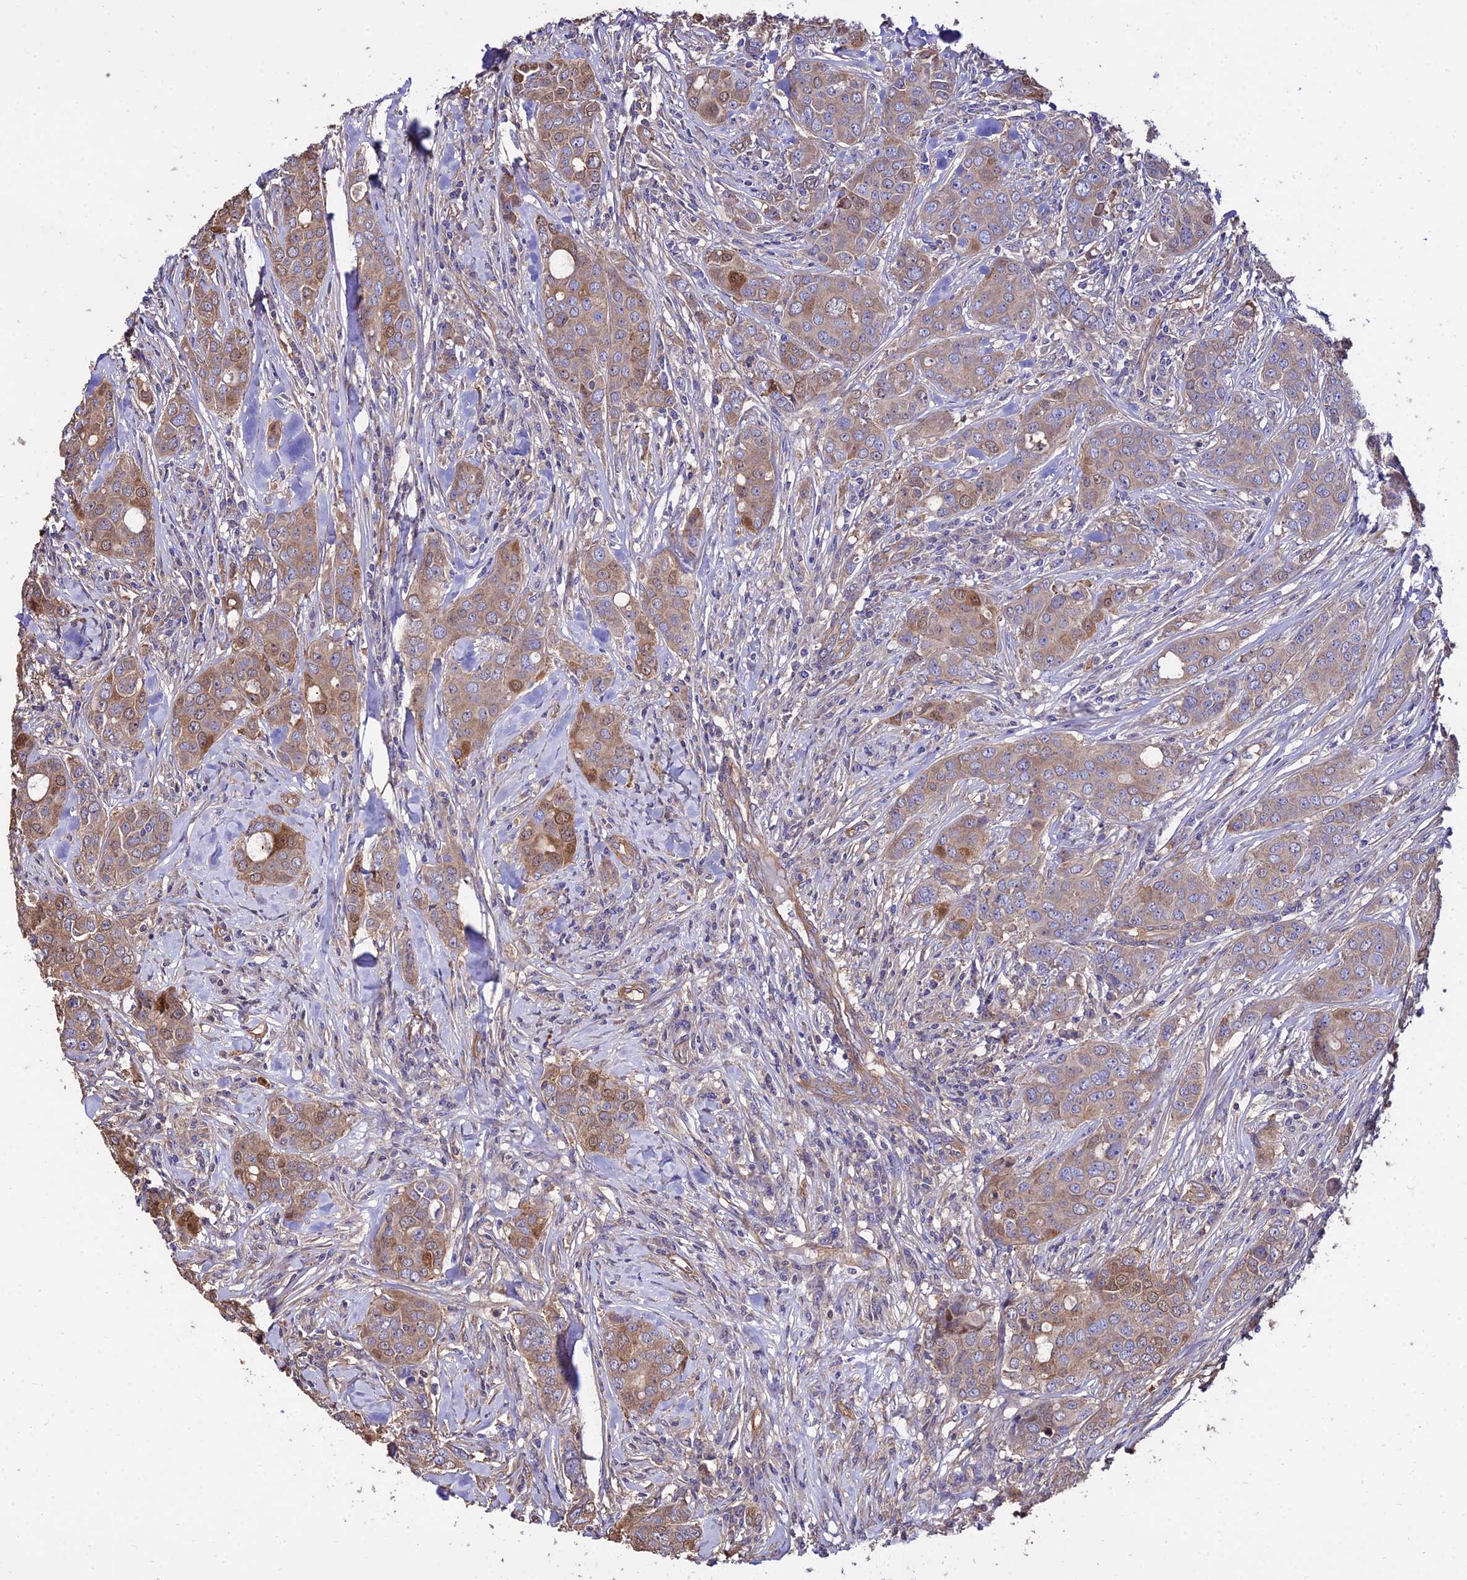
{"staining": {"intensity": "moderate", "quantity": "25%-75%", "location": "cytoplasmic/membranous"}, "tissue": "breast cancer", "cell_type": "Tumor cells", "image_type": "cancer", "snomed": [{"axis": "morphology", "description": "Duct carcinoma"}, {"axis": "topography", "description": "Breast"}], "caption": "Invasive ductal carcinoma (breast) was stained to show a protein in brown. There is medium levels of moderate cytoplasmic/membranous positivity in approximately 25%-75% of tumor cells. The staining is performed using DAB brown chromogen to label protein expression. The nuclei are counter-stained blue using hematoxylin.", "gene": "CALM2", "patient": {"sex": "female", "age": 43}}